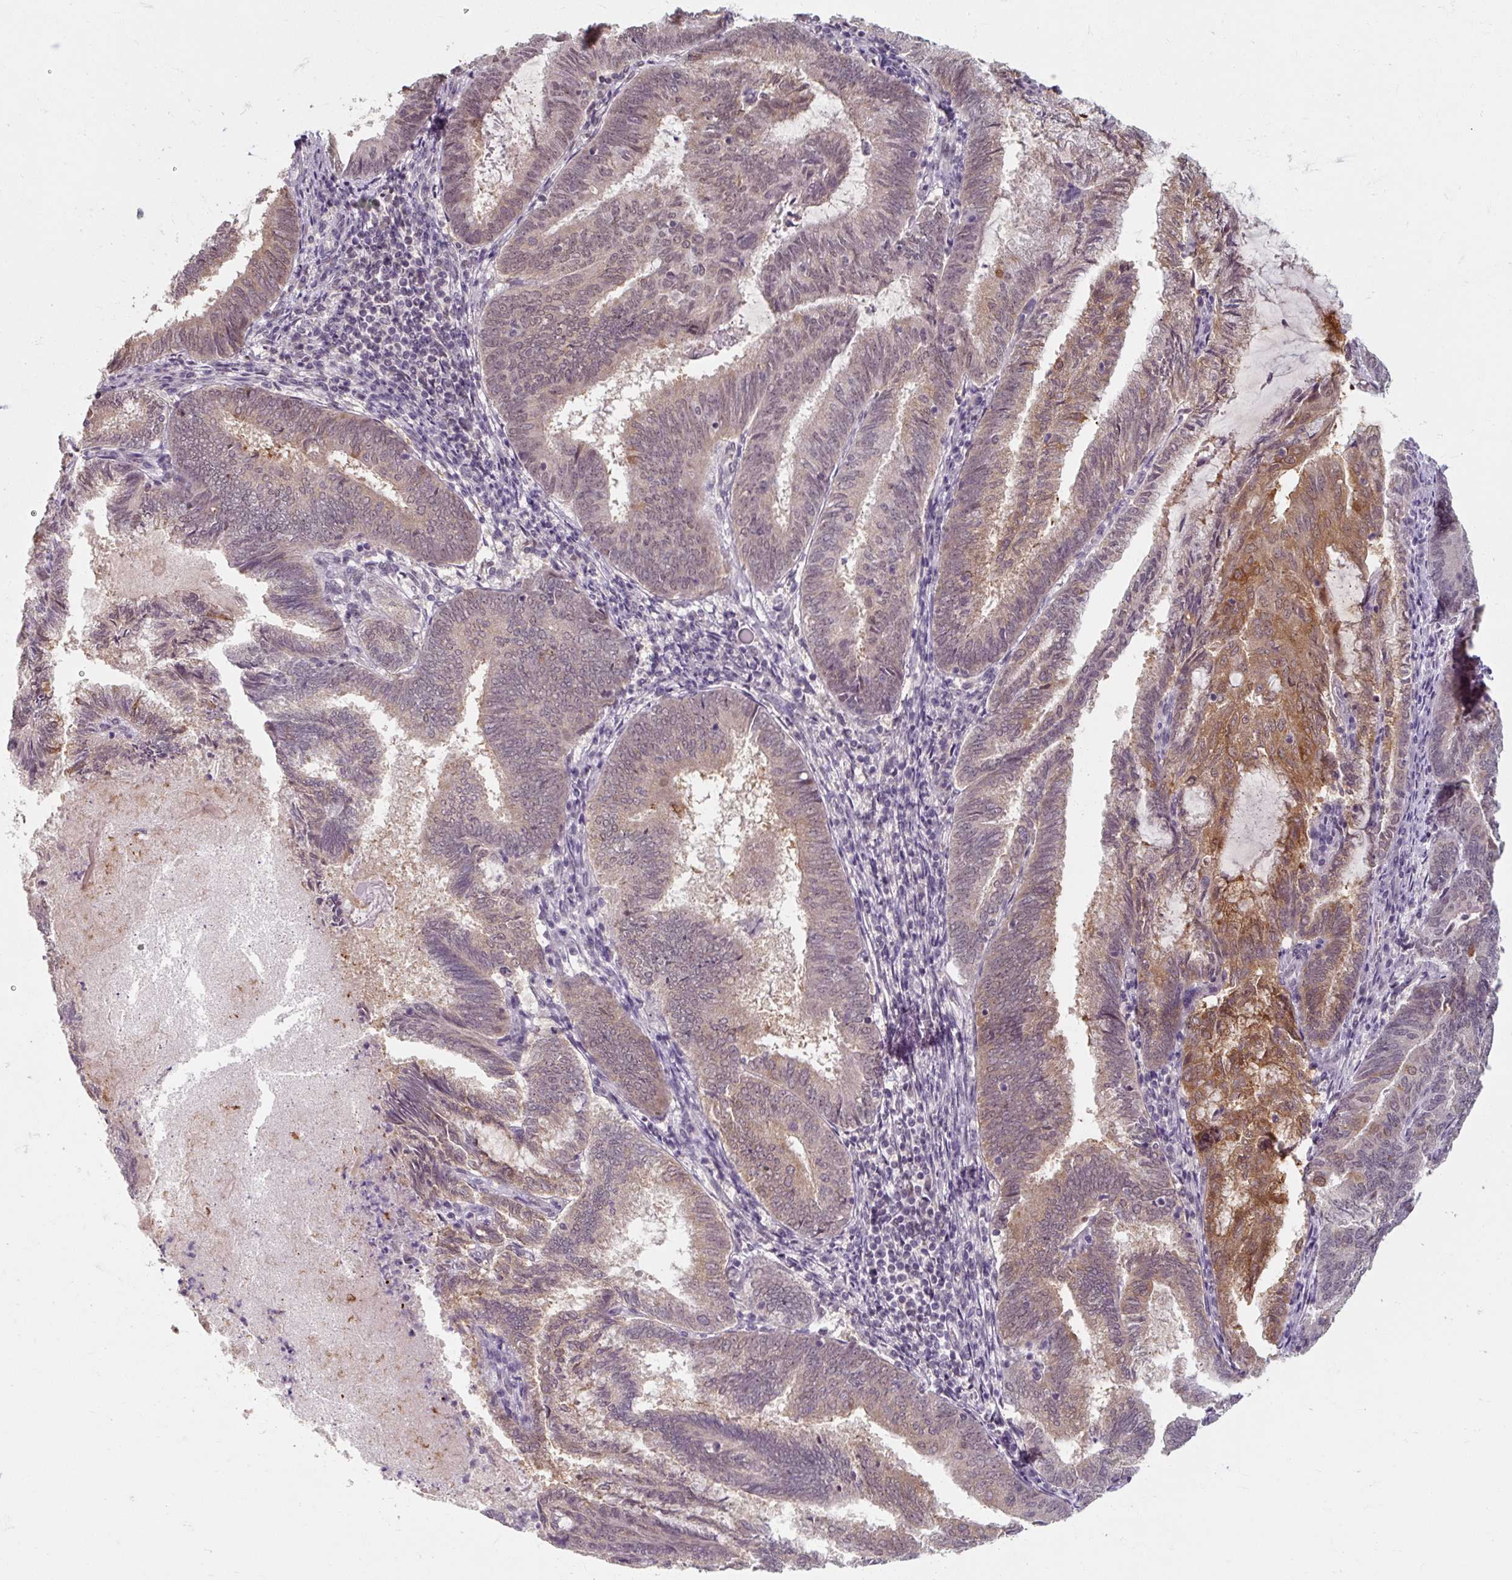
{"staining": {"intensity": "moderate", "quantity": "<25%", "location": "cytoplasmic/membranous,nuclear"}, "tissue": "endometrial cancer", "cell_type": "Tumor cells", "image_type": "cancer", "snomed": [{"axis": "morphology", "description": "Adenocarcinoma, NOS"}, {"axis": "topography", "description": "Endometrium"}], "caption": "Immunohistochemistry (IHC) staining of adenocarcinoma (endometrial), which reveals low levels of moderate cytoplasmic/membranous and nuclear expression in approximately <25% of tumor cells indicating moderate cytoplasmic/membranous and nuclear protein expression. The staining was performed using DAB (3,3'-diaminobenzidine) (brown) for protein detection and nuclei were counterstained in hematoxylin (blue).", "gene": "ZFTRAF1", "patient": {"sex": "female", "age": 80}}